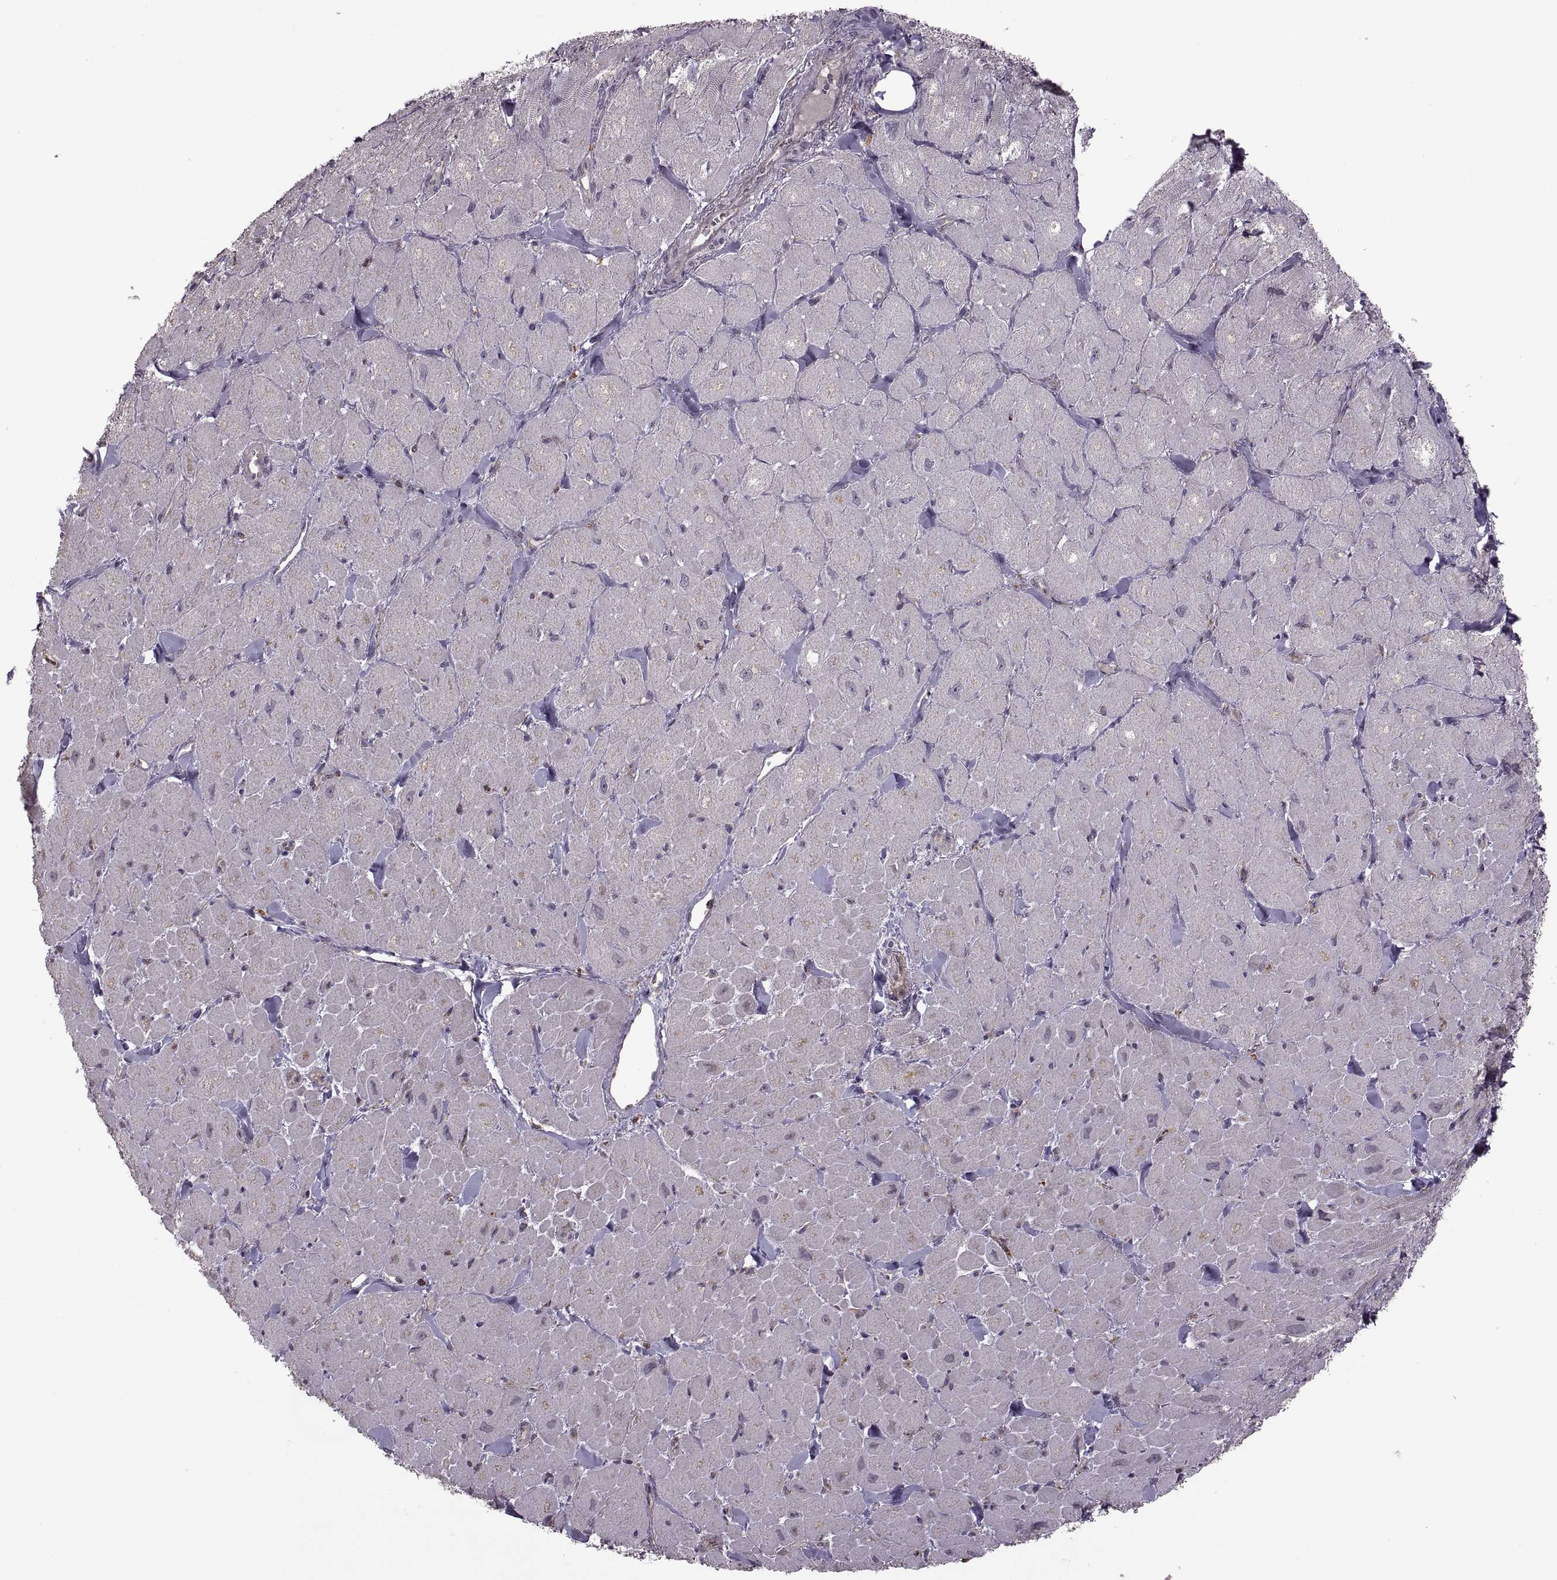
{"staining": {"intensity": "negative", "quantity": "none", "location": "none"}, "tissue": "heart muscle", "cell_type": "Cardiomyocytes", "image_type": "normal", "snomed": [{"axis": "morphology", "description": "Normal tissue, NOS"}, {"axis": "topography", "description": "Heart"}], "caption": "High magnification brightfield microscopy of unremarkable heart muscle stained with DAB (3,3'-diaminobenzidine) (brown) and counterstained with hematoxylin (blue): cardiomyocytes show no significant expression.", "gene": "PIERCE1", "patient": {"sex": "male", "age": 60}}